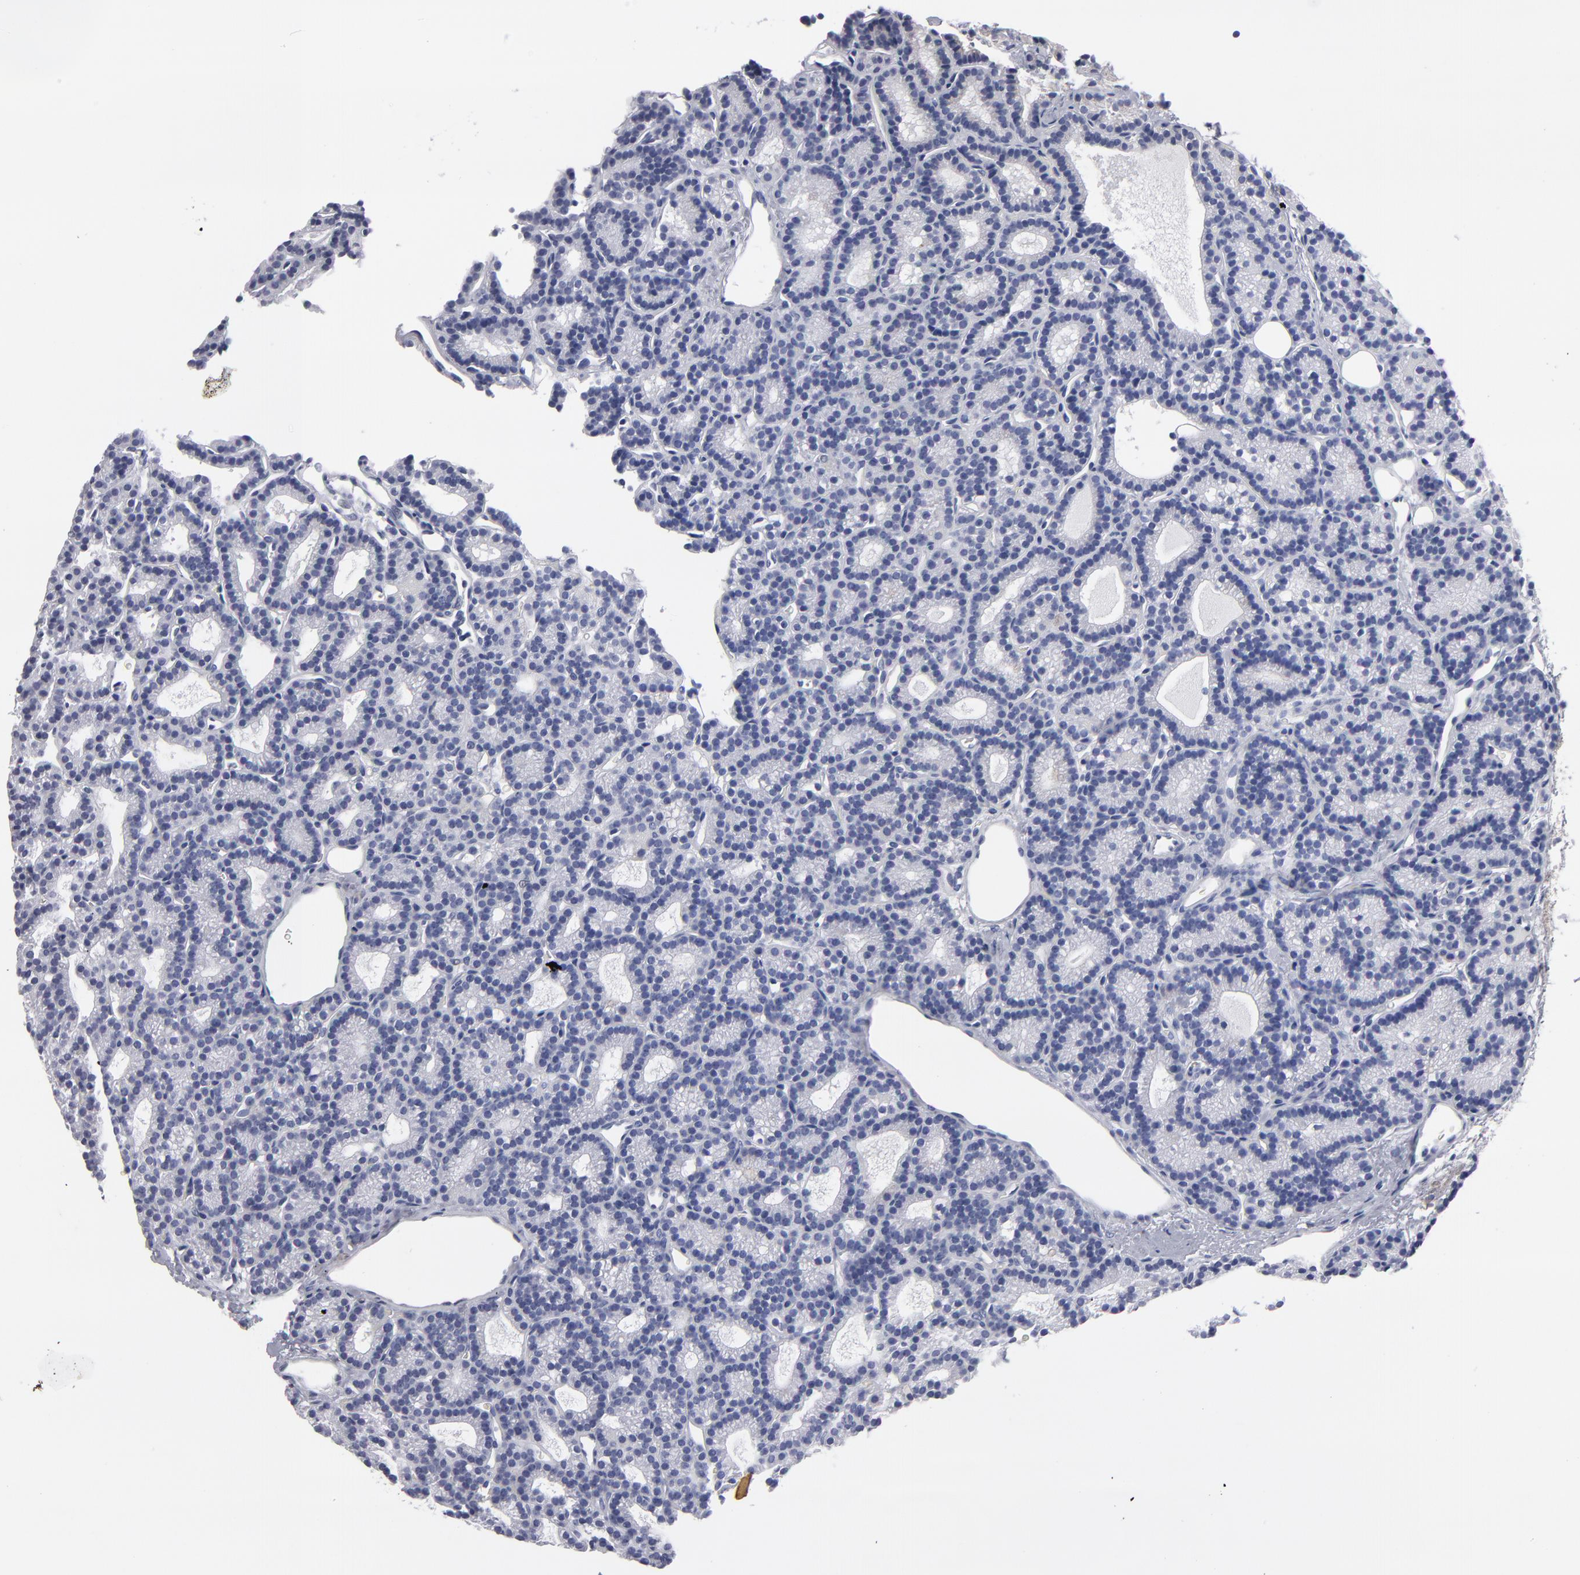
{"staining": {"intensity": "negative", "quantity": "none", "location": "none"}, "tissue": "parathyroid gland", "cell_type": "Glandular cells", "image_type": "normal", "snomed": [{"axis": "morphology", "description": "Normal tissue, NOS"}, {"axis": "topography", "description": "Parathyroid gland"}], "caption": "The photomicrograph demonstrates no significant staining in glandular cells of parathyroid gland.", "gene": "CCDC80", "patient": {"sex": "male", "age": 85}}